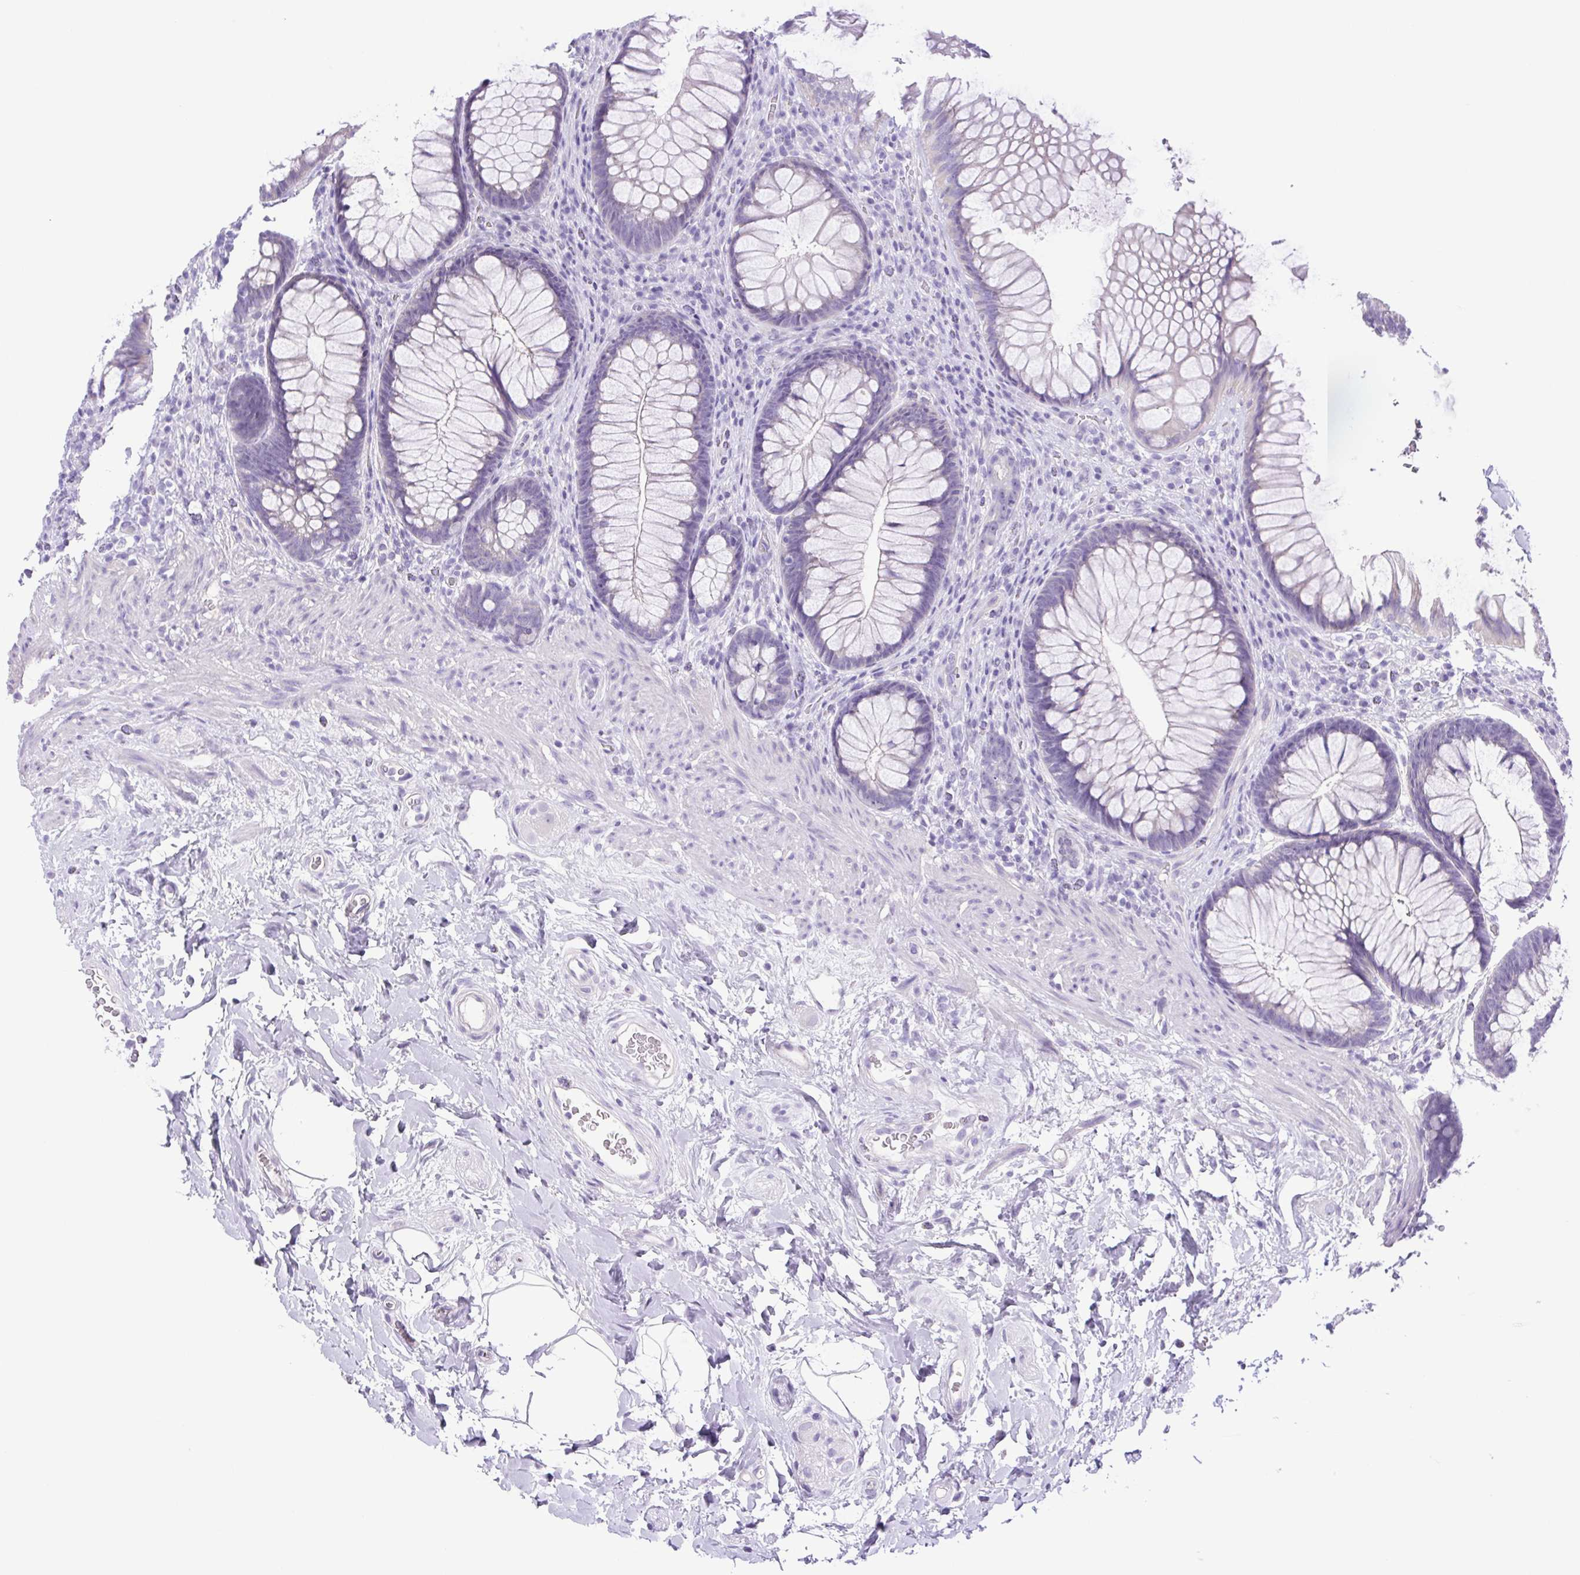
{"staining": {"intensity": "negative", "quantity": "none", "location": "none"}, "tissue": "rectum", "cell_type": "Glandular cells", "image_type": "normal", "snomed": [{"axis": "morphology", "description": "Normal tissue, NOS"}, {"axis": "topography", "description": "Smooth muscle"}, {"axis": "topography", "description": "Rectum"}], "caption": "Immunohistochemistry (IHC) micrograph of normal human rectum stained for a protein (brown), which shows no positivity in glandular cells.", "gene": "CDSN", "patient": {"sex": "male", "age": 53}}